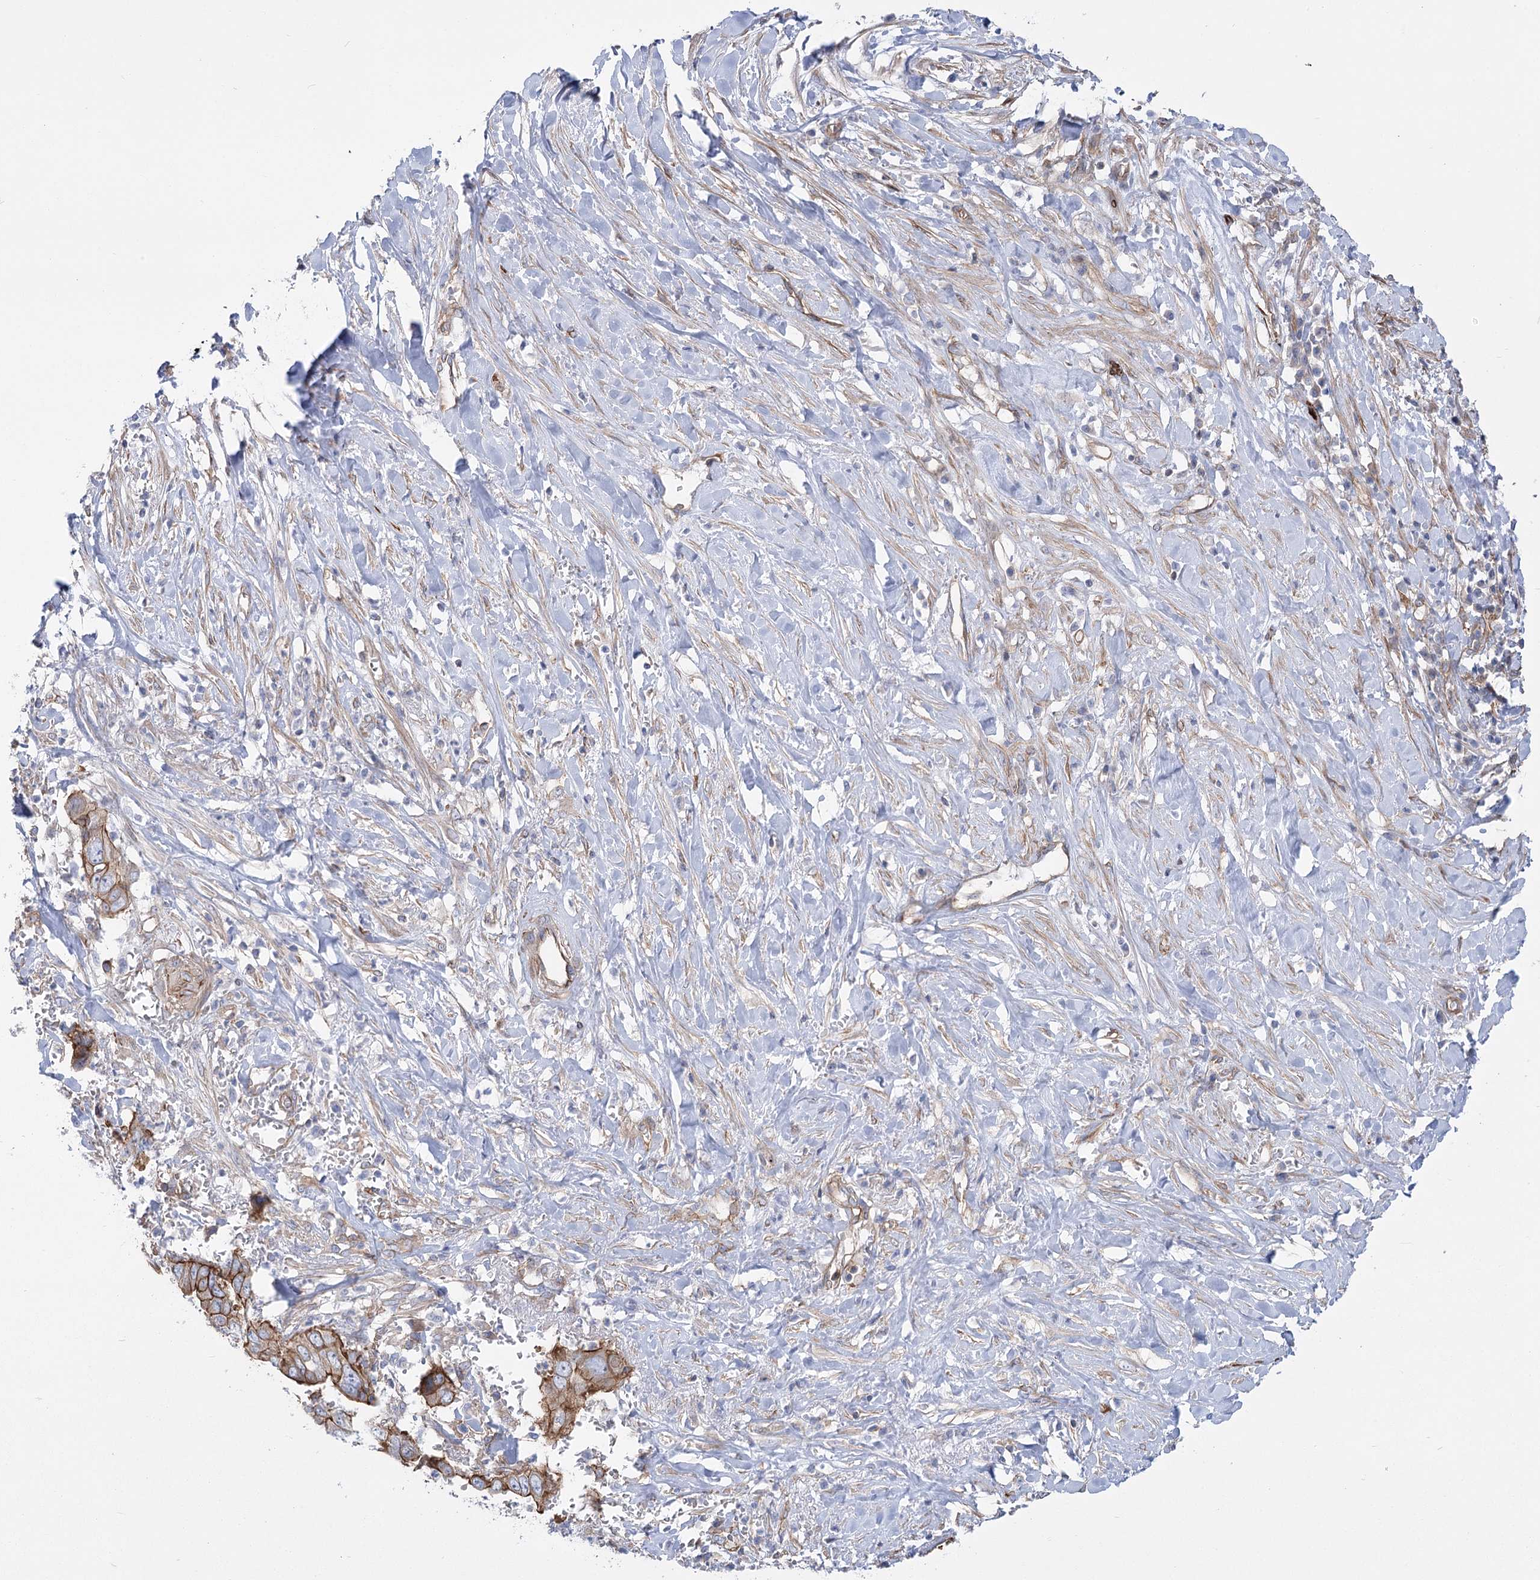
{"staining": {"intensity": "moderate", "quantity": ">75%", "location": "cytoplasmic/membranous"}, "tissue": "liver cancer", "cell_type": "Tumor cells", "image_type": "cancer", "snomed": [{"axis": "morphology", "description": "Cholangiocarcinoma"}, {"axis": "topography", "description": "Liver"}], "caption": "Cholangiocarcinoma (liver) stained with DAB (3,3'-diaminobenzidine) immunohistochemistry demonstrates medium levels of moderate cytoplasmic/membranous expression in approximately >75% of tumor cells. (Brightfield microscopy of DAB IHC at high magnification).", "gene": "PLEKHA5", "patient": {"sex": "female", "age": 79}}